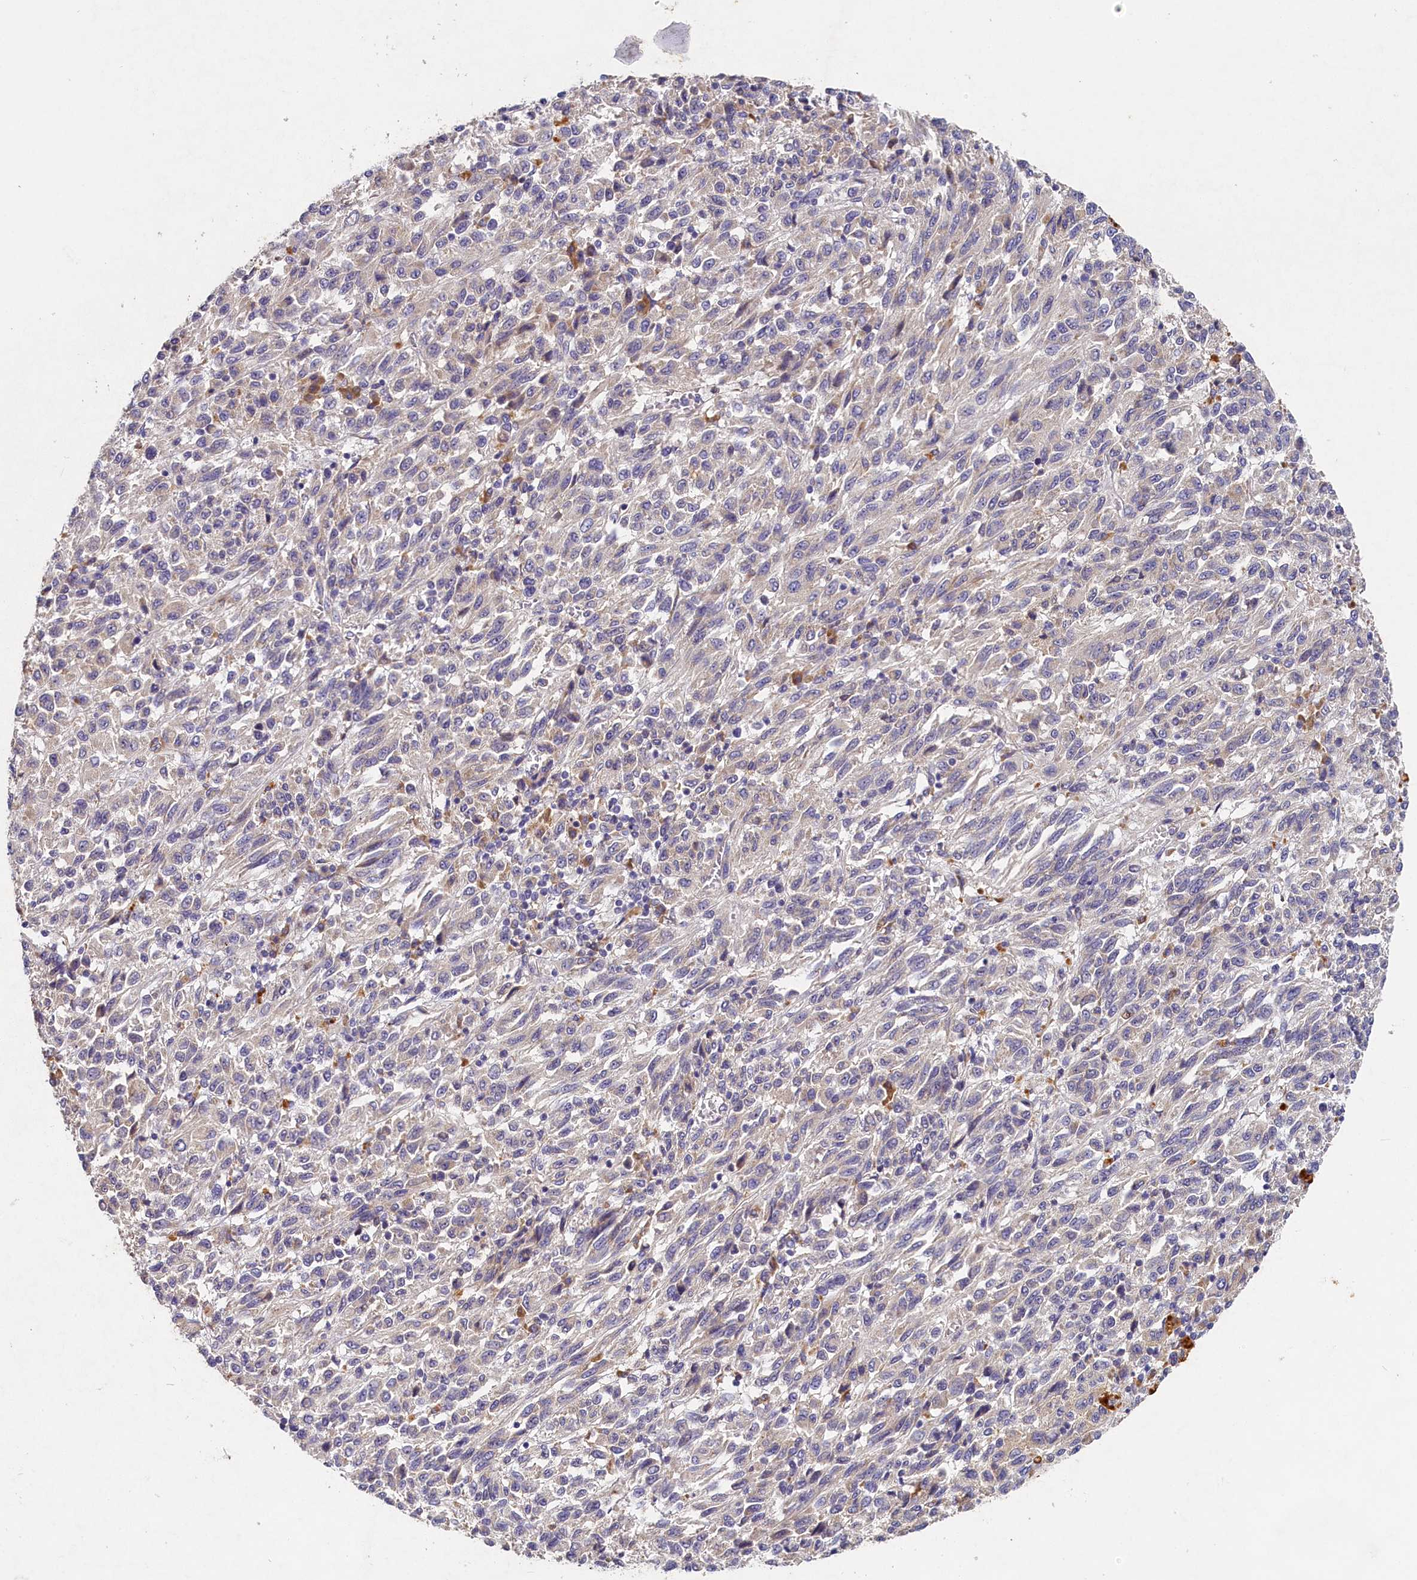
{"staining": {"intensity": "weak", "quantity": "<25%", "location": "cytoplasmic/membranous"}, "tissue": "melanoma", "cell_type": "Tumor cells", "image_type": "cancer", "snomed": [{"axis": "morphology", "description": "Malignant melanoma, Metastatic site"}, {"axis": "topography", "description": "Lung"}], "caption": "This is a micrograph of immunohistochemistry (IHC) staining of melanoma, which shows no staining in tumor cells.", "gene": "ST7L", "patient": {"sex": "male", "age": 64}}